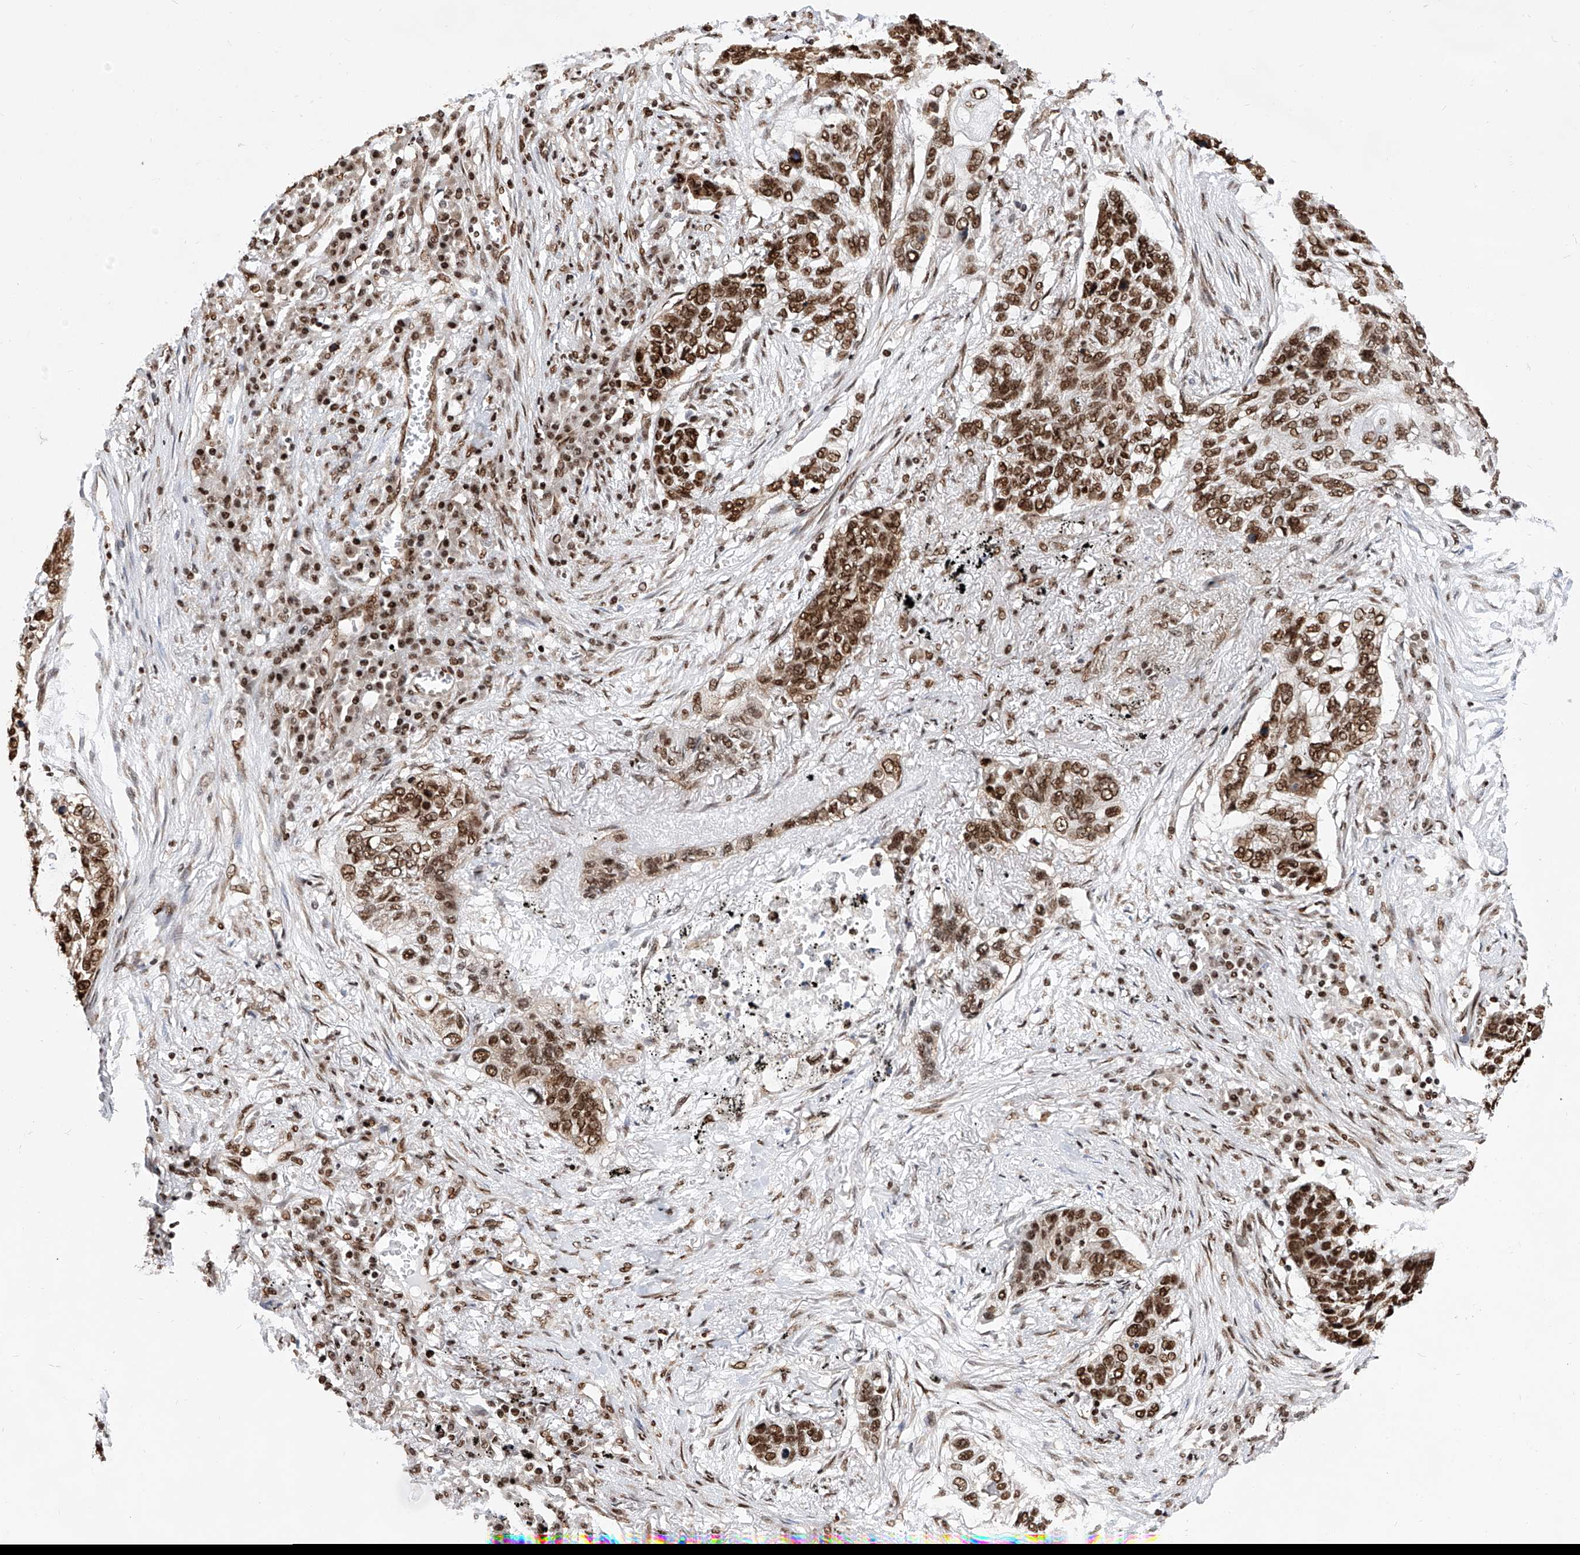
{"staining": {"intensity": "strong", "quantity": ">75%", "location": "nuclear"}, "tissue": "lung cancer", "cell_type": "Tumor cells", "image_type": "cancer", "snomed": [{"axis": "morphology", "description": "Squamous cell carcinoma, NOS"}, {"axis": "topography", "description": "Lung"}], "caption": "A photomicrograph of lung cancer stained for a protein displays strong nuclear brown staining in tumor cells.", "gene": "SRSF6", "patient": {"sex": "female", "age": 63}}